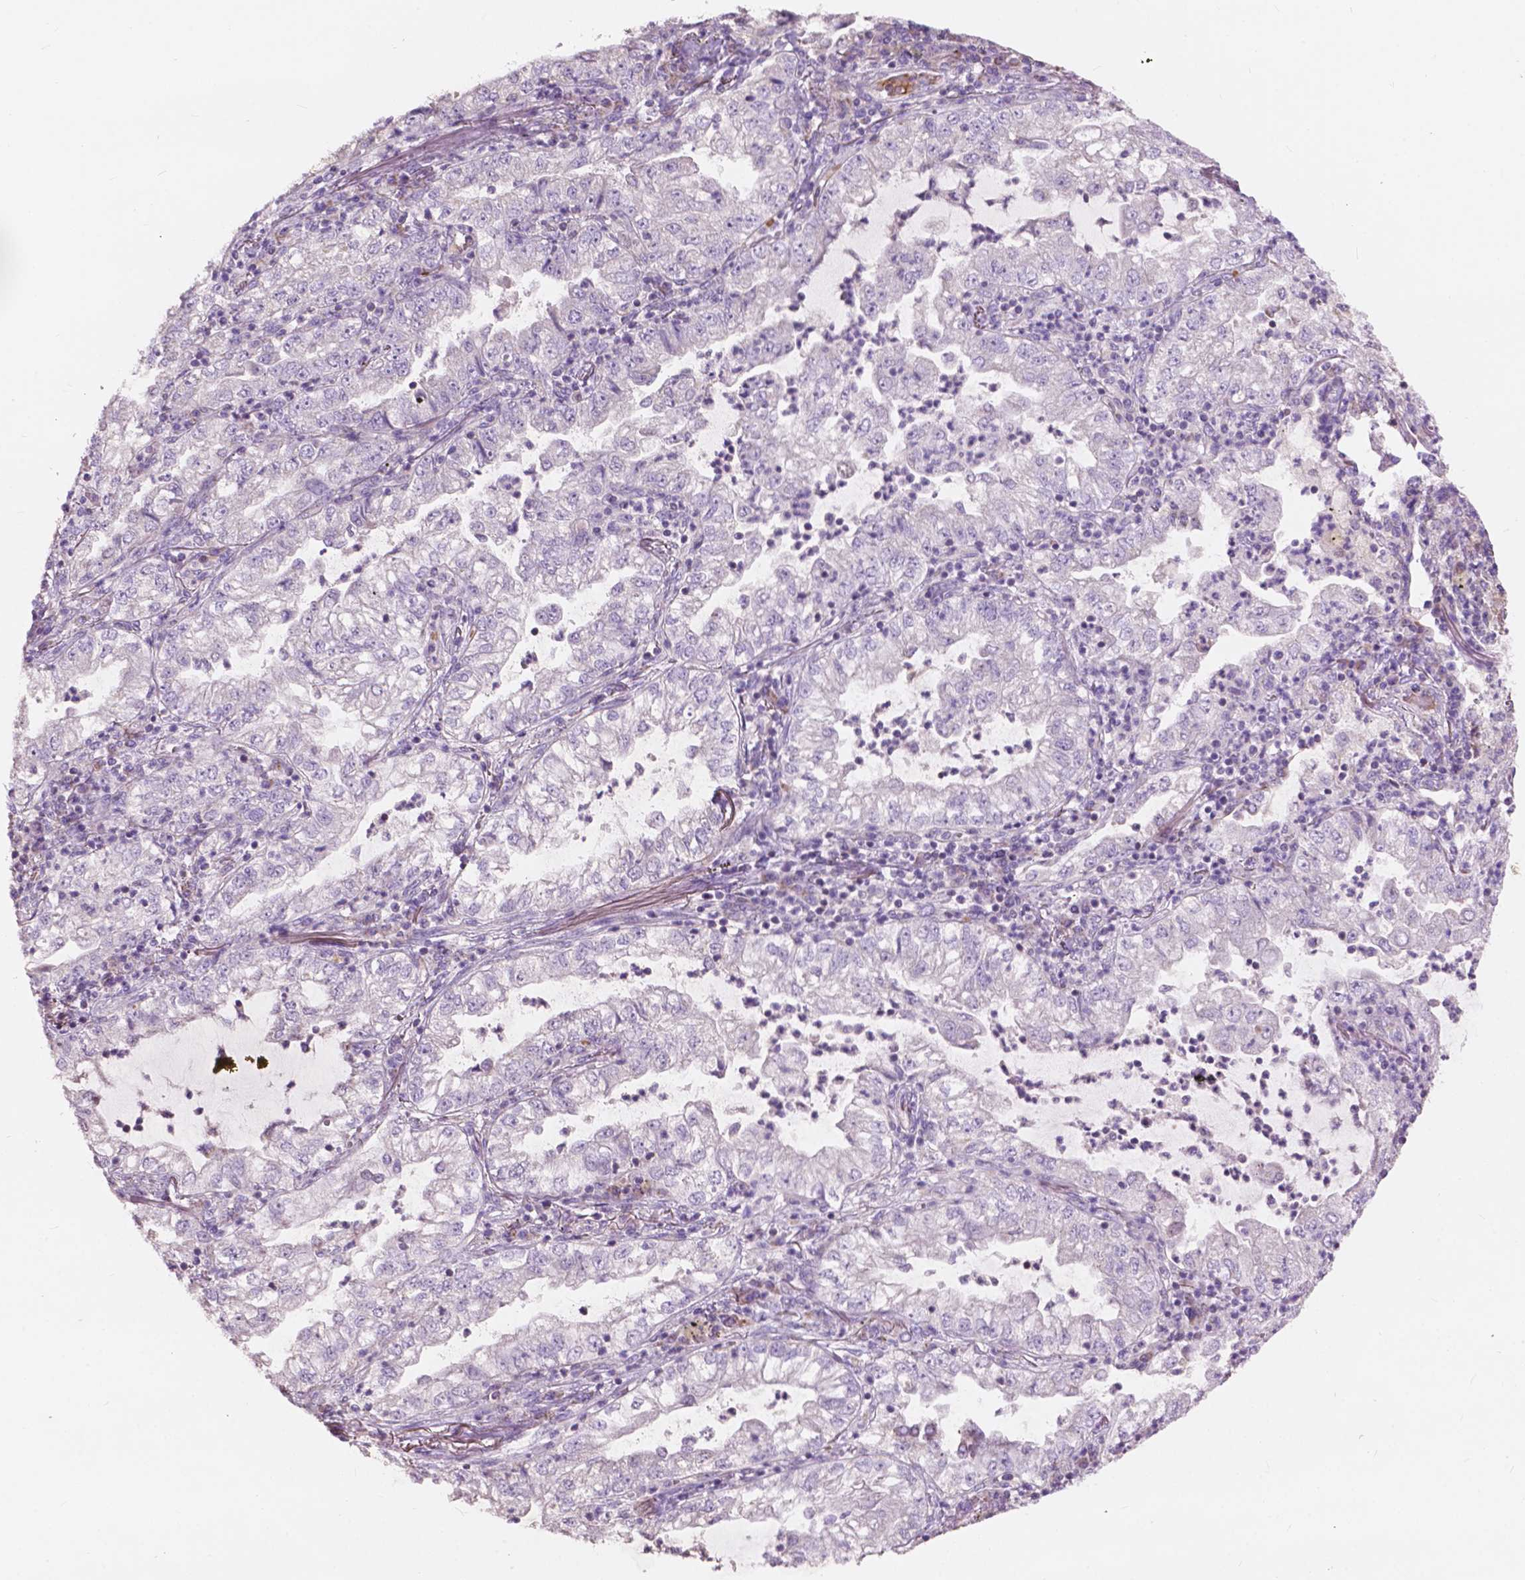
{"staining": {"intensity": "negative", "quantity": "none", "location": "none"}, "tissue": "lung cancer", "cell_type": "Tumor cells", "image_type": "cancer", "snomed": [{"axis": "morphology", "description": "Adenocarcinoma, NOS"}, {"axis": "topography", "description": "Lung"}], "caption": "Lung adenocarcinoma was stained to show a protein in brown. There is no significant positivity in tumor cells. (DAB immunohistochemistry visualized using brightfield microscopy, high magnification).", "gene": "NDUFS1", "patient": {"sex": "female", "age": 73}}